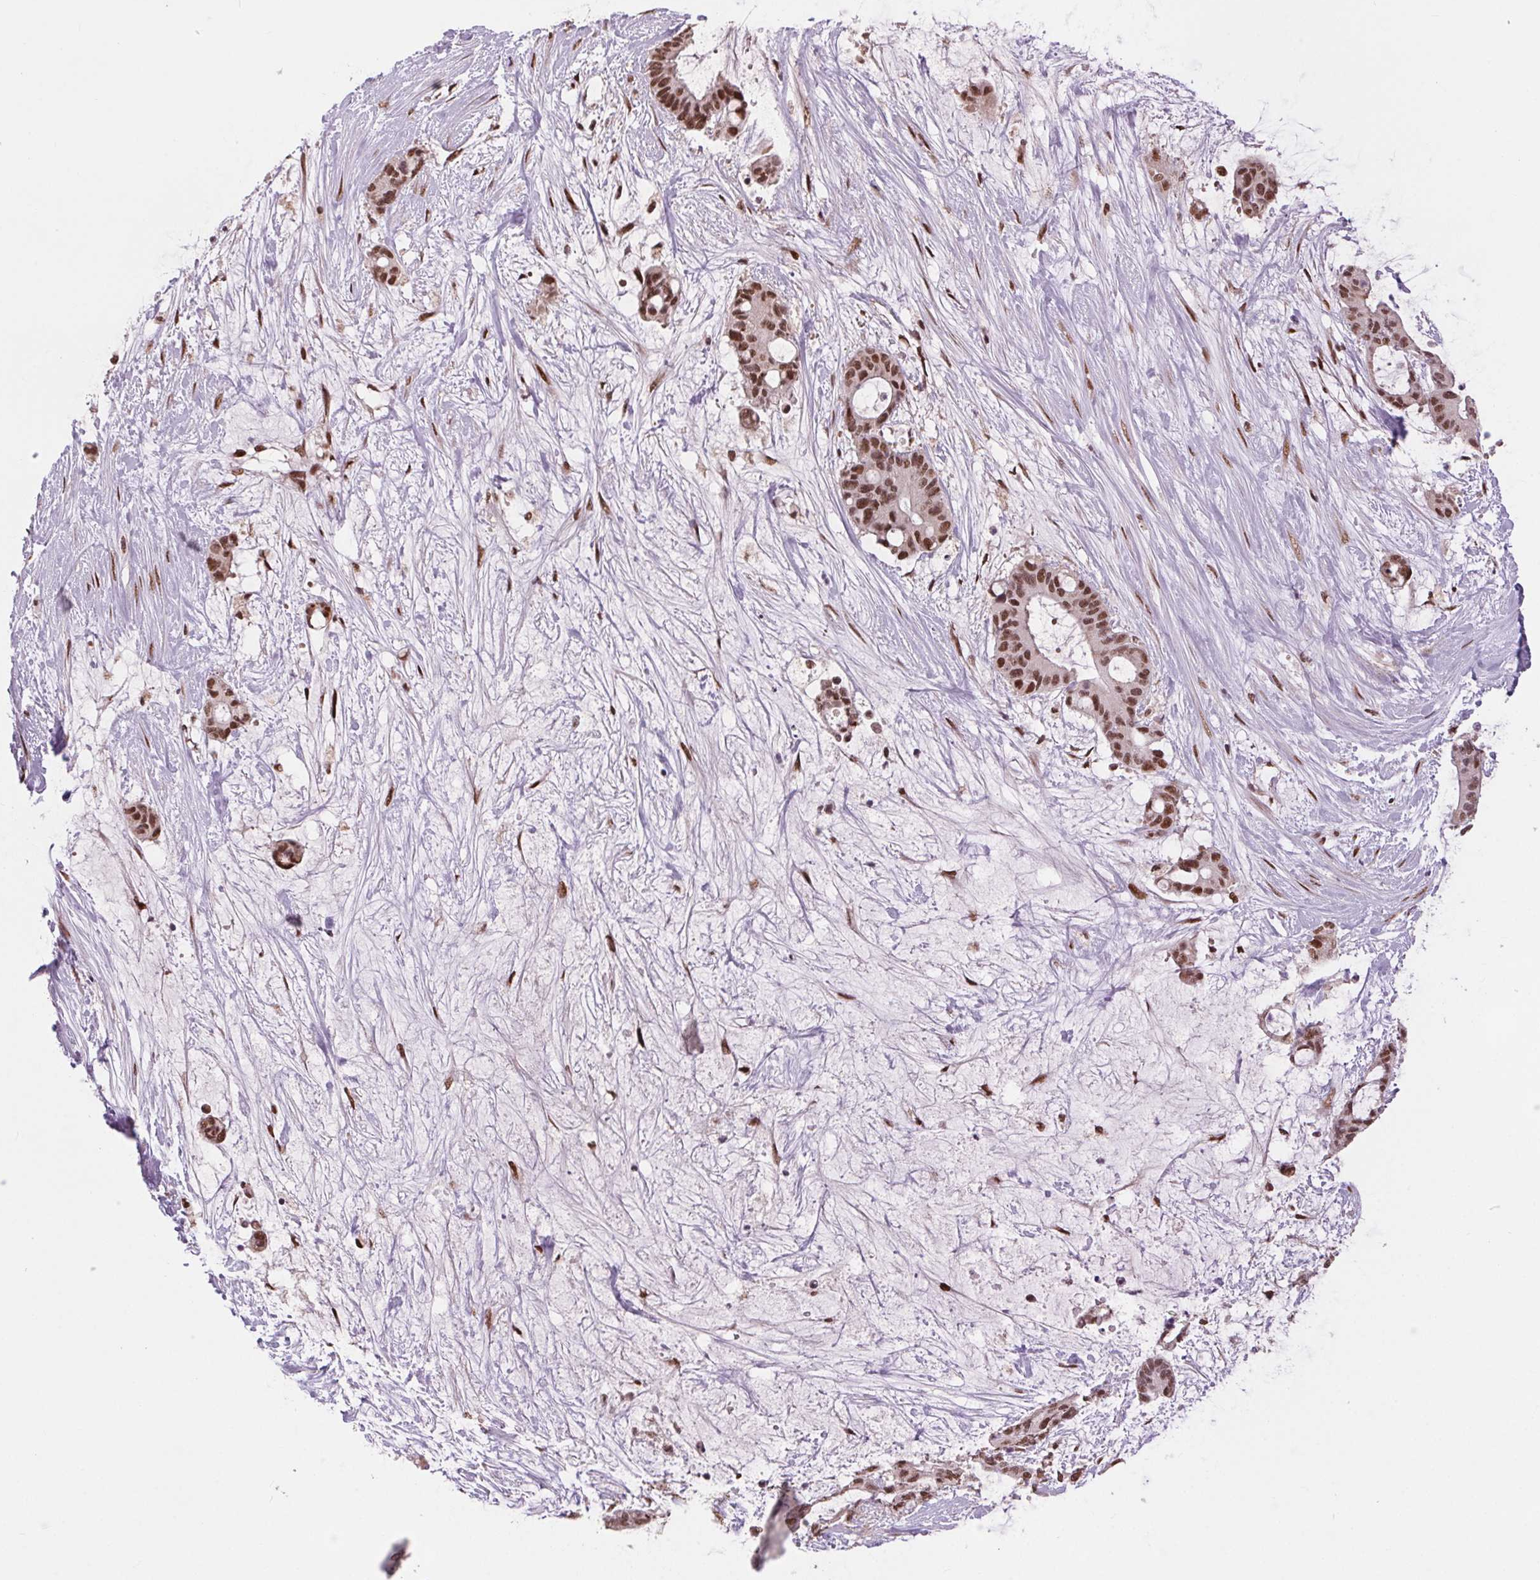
{"staining": {"intensity": "moderate", "quantity": ">75%", "location": "nuclear"}, "tissue": "liver cancer", "cell_type": "Tumor cells", "image_type": "cancer", "snomed": [{"axis": "morphology", "description": "Normal tissue, NOS"}, {"axis": "morphology", "description": "Cholangiocarcinoma"}, {"axis": "topography", "description": "Liver"}, {"axis": "topography", "description": "Peripheral nerve tissue"}], "caption": "About >75% of tumor cells in human liver cancer (cholangiocarcinoma) demonstrate moderate nuclear protein staining as visualized by brown immunohistochemical staining.", "gene": "RAD23A", "patient": {"sex": "female", "age": 73}}